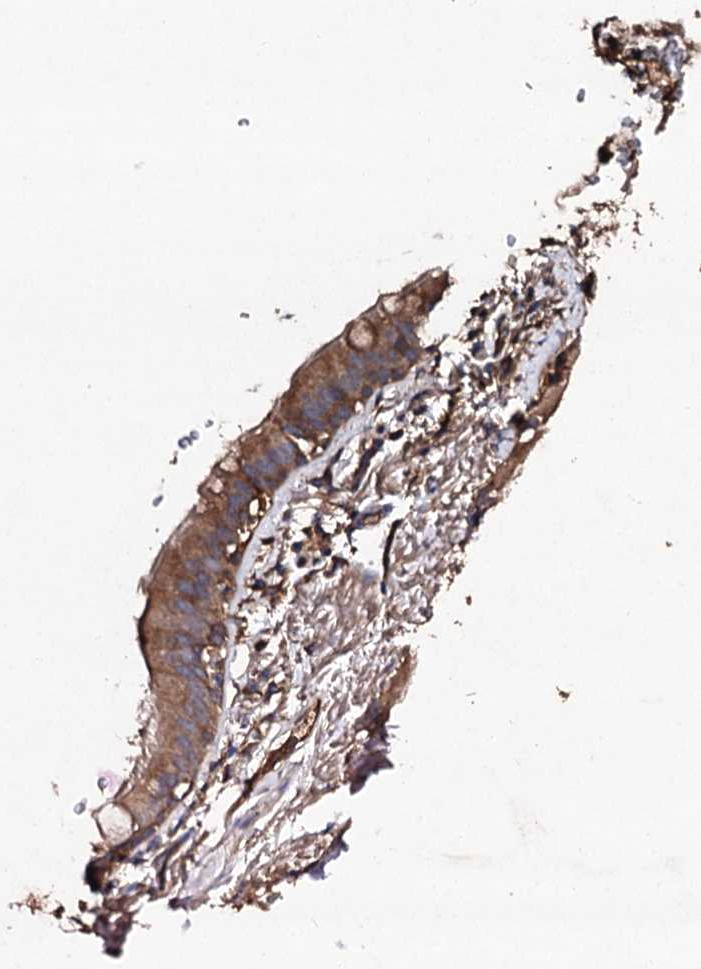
{"staining": {"intensity": "weak", "quantity": "25%-75%", "location": "cytoplasmic/membranous"}, "tissue": "adipose tissue", "cell_type": "Adipocytes", "image_type": "normal", "snomed": [{"axis": "morphology", "description": "Normal tissue, NOS"}, {"axis": "topography", "description": "Lymph node"}, {"axis": "topography", "description": "Bronchus"}], "caption": "Immunohistochemical staining of normal human adipose tissue demonstrates 25%-75% levels of weak cytoplasmic/membranous protein staining in approximately 25%-75% of adipocytes.", "gene": "KERA", "patient": {"sex": "male", "age": 63}}